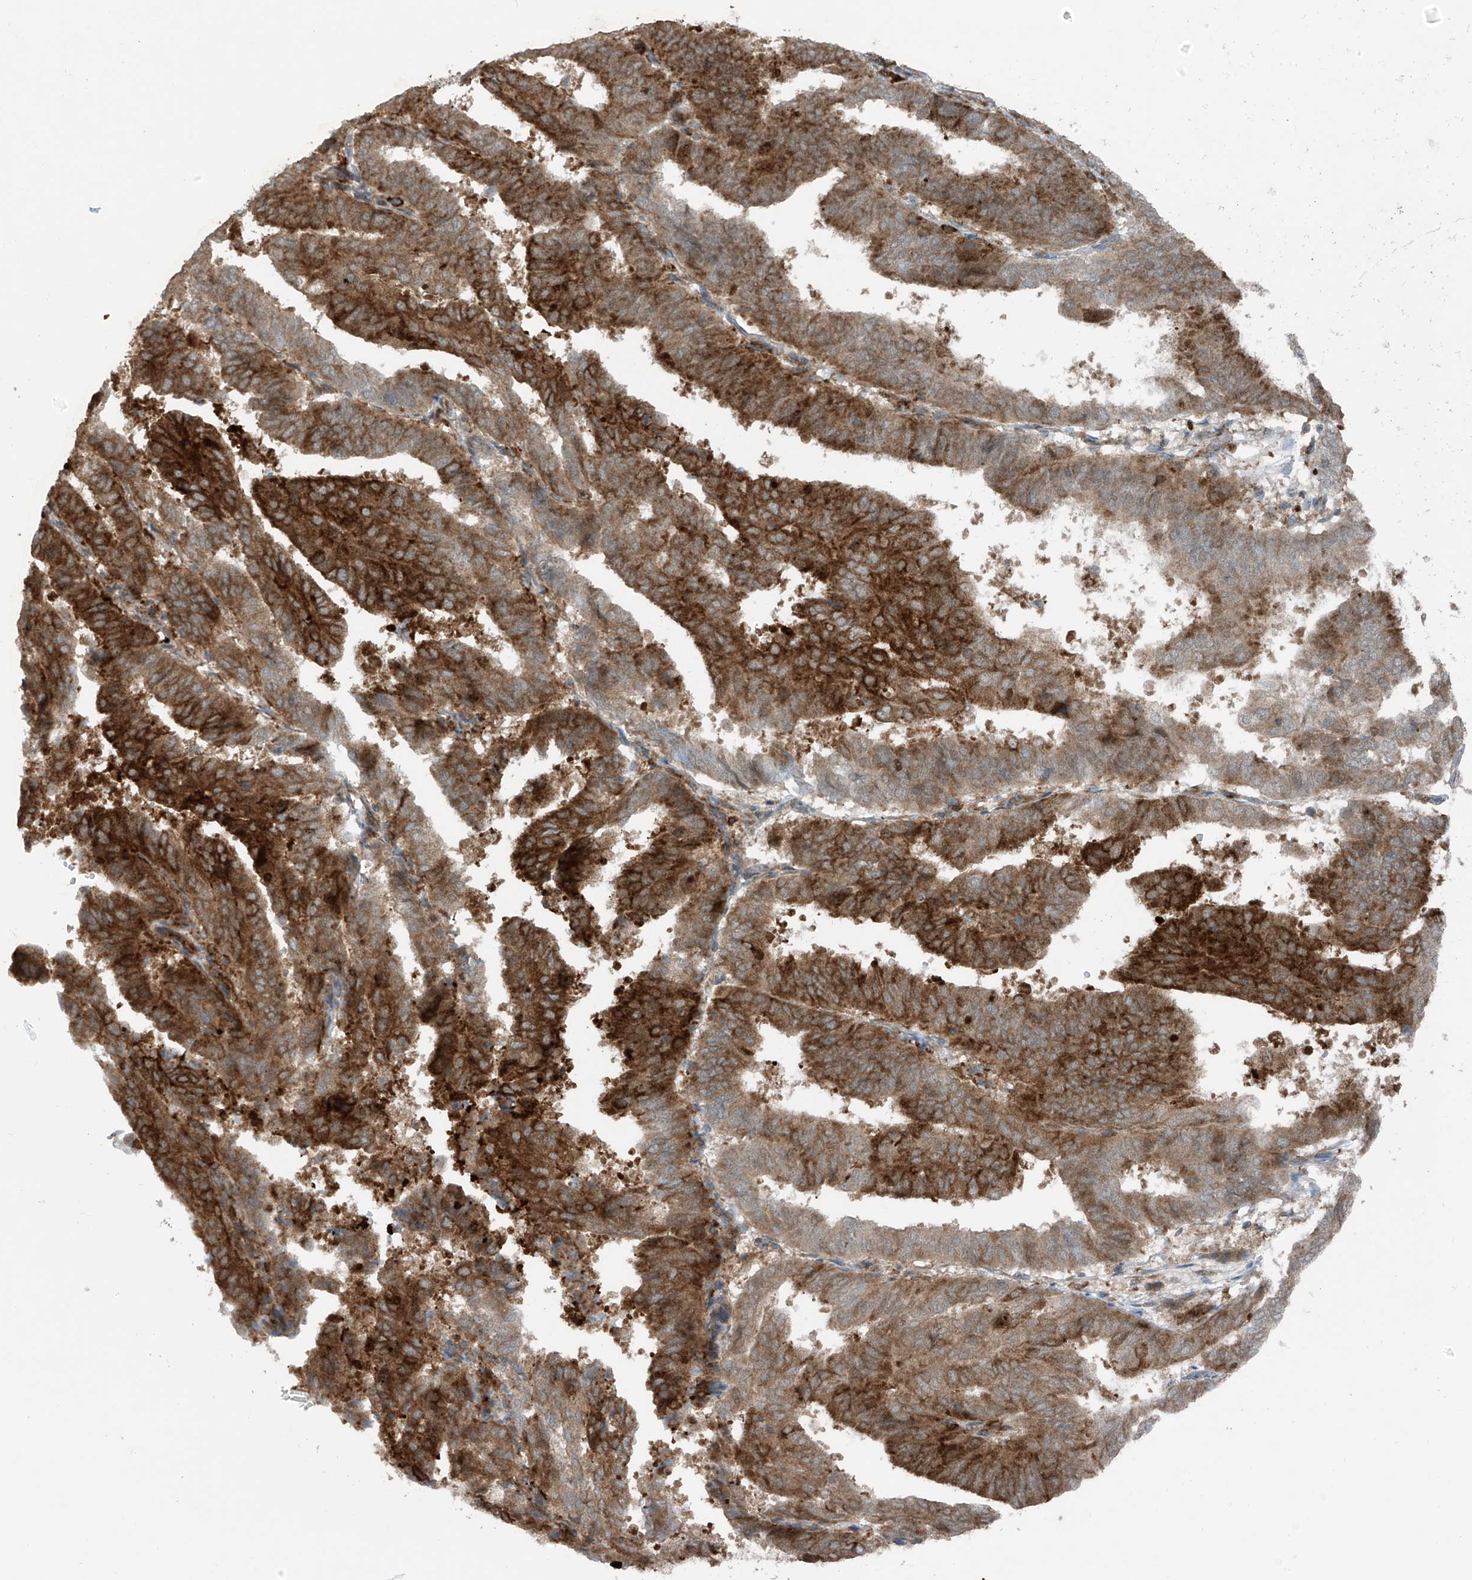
{"staining": {"intensity": "strong", "quantity": ">75%", "location": "cytoplasmic/membranous"}, "tissue": "endometrial cancer", "cell_type": "Tumor cells", "image_type": "cancer", "snomed": [{"axis": "morphology", "description": "Adenocarcinoma, NOS"}, {"axis": "topography", "description": "Uterus"}], "caption": "Tumor cells display high levels of strong cytoplasmic/membranous positivity in approximately >75% of cells in endometrial cancer (adenocarcinoma).", "gene": "SAMD3", "patient": {"sex": "female", "age": 77}}